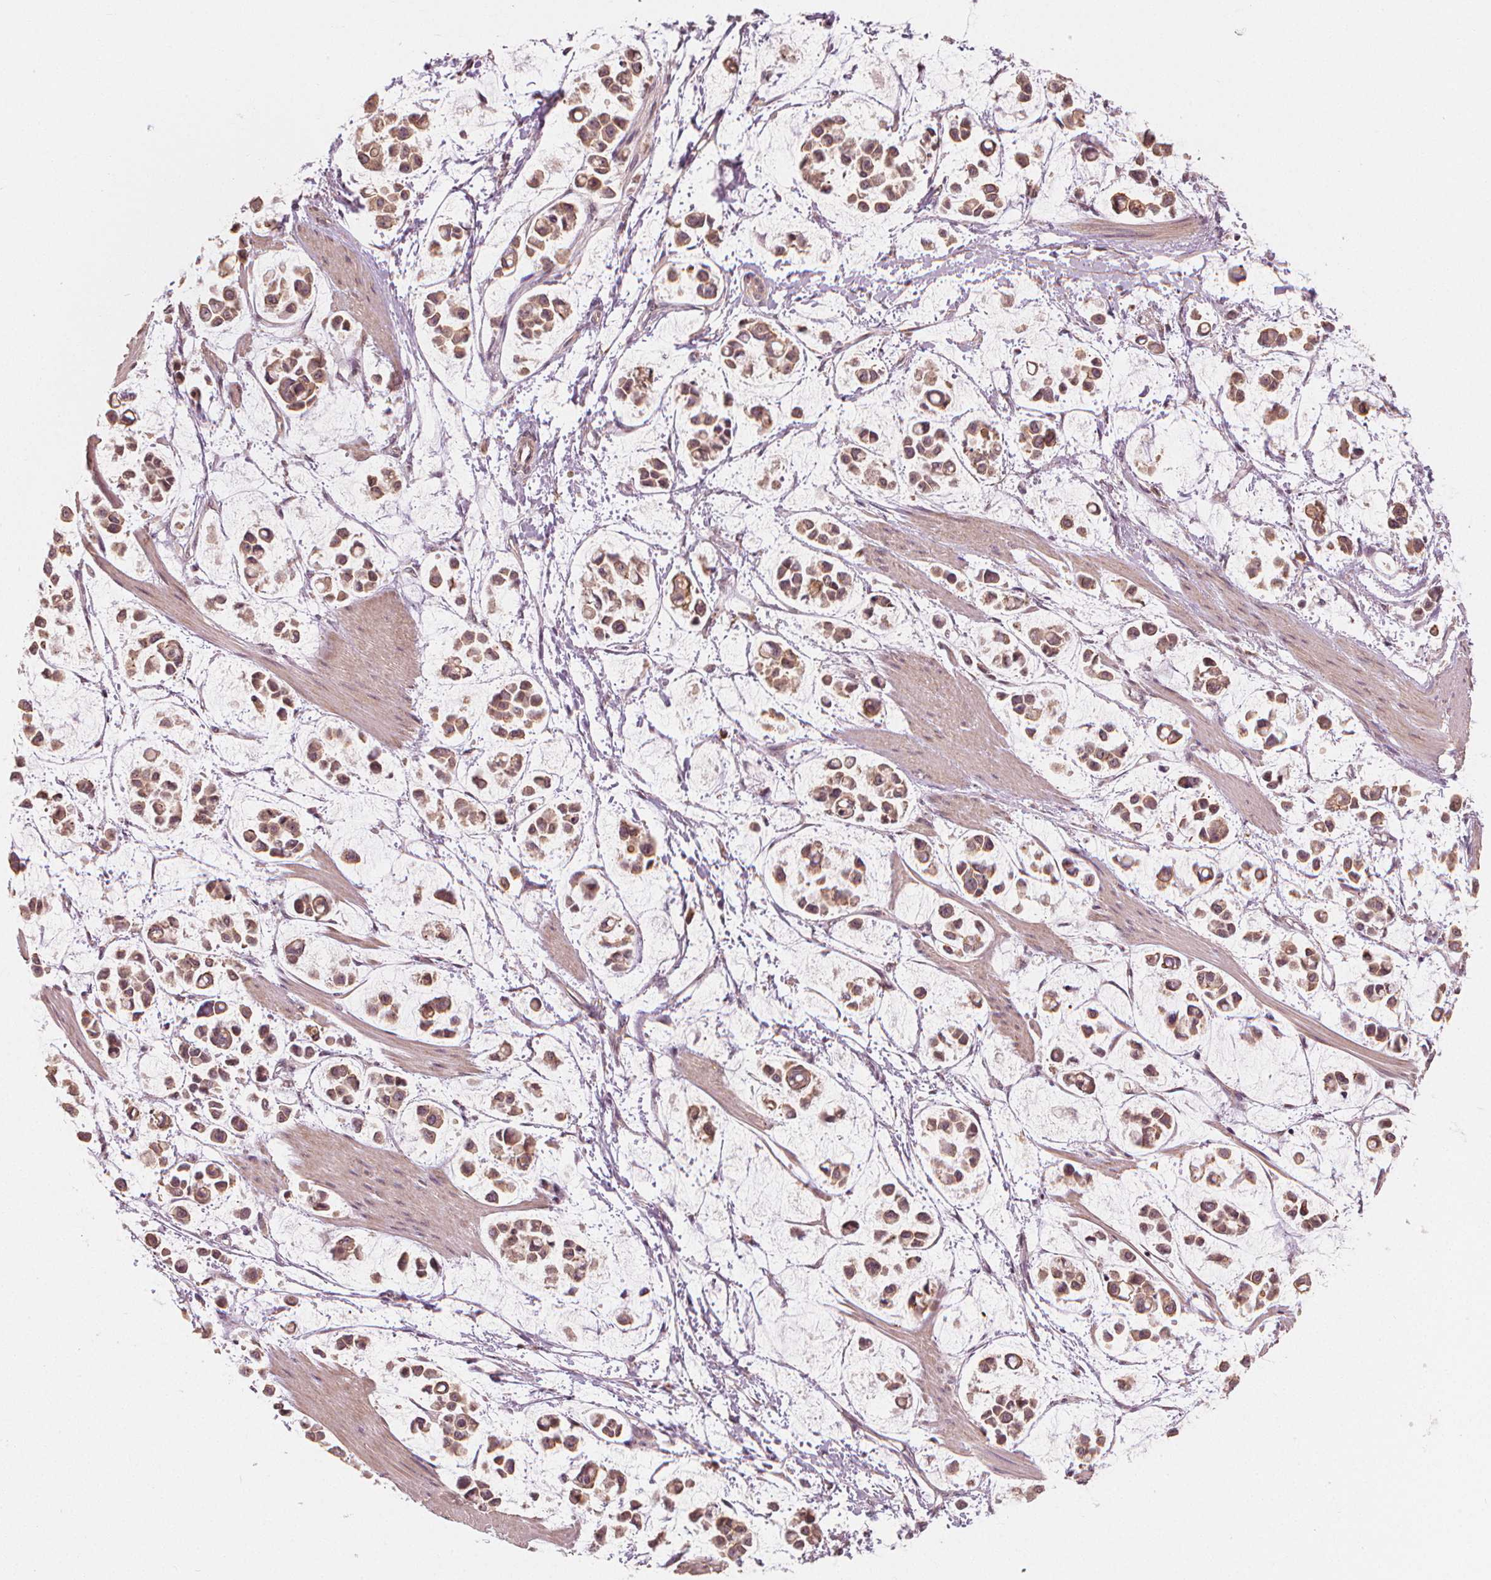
{"staining": {"intensity": "moderate", "quantity": ">75%", "location": "cytoplasmic/membranous"}, "tissue": "stomach cancer", "cell_type": "Tumor cells", "image_type": "cancer", "snomed": [{"axis": "morphology", "description": "Adenocarcinoma, NOS"}, {"axis": "topography", "description": "Stomach"}], "caption": "Stomach adenocarcinoma stained with a protein marker displays moderate staining in tumor cells.", "gene": "CLBA1", "patient": {"sex": "male", "age": 82}}